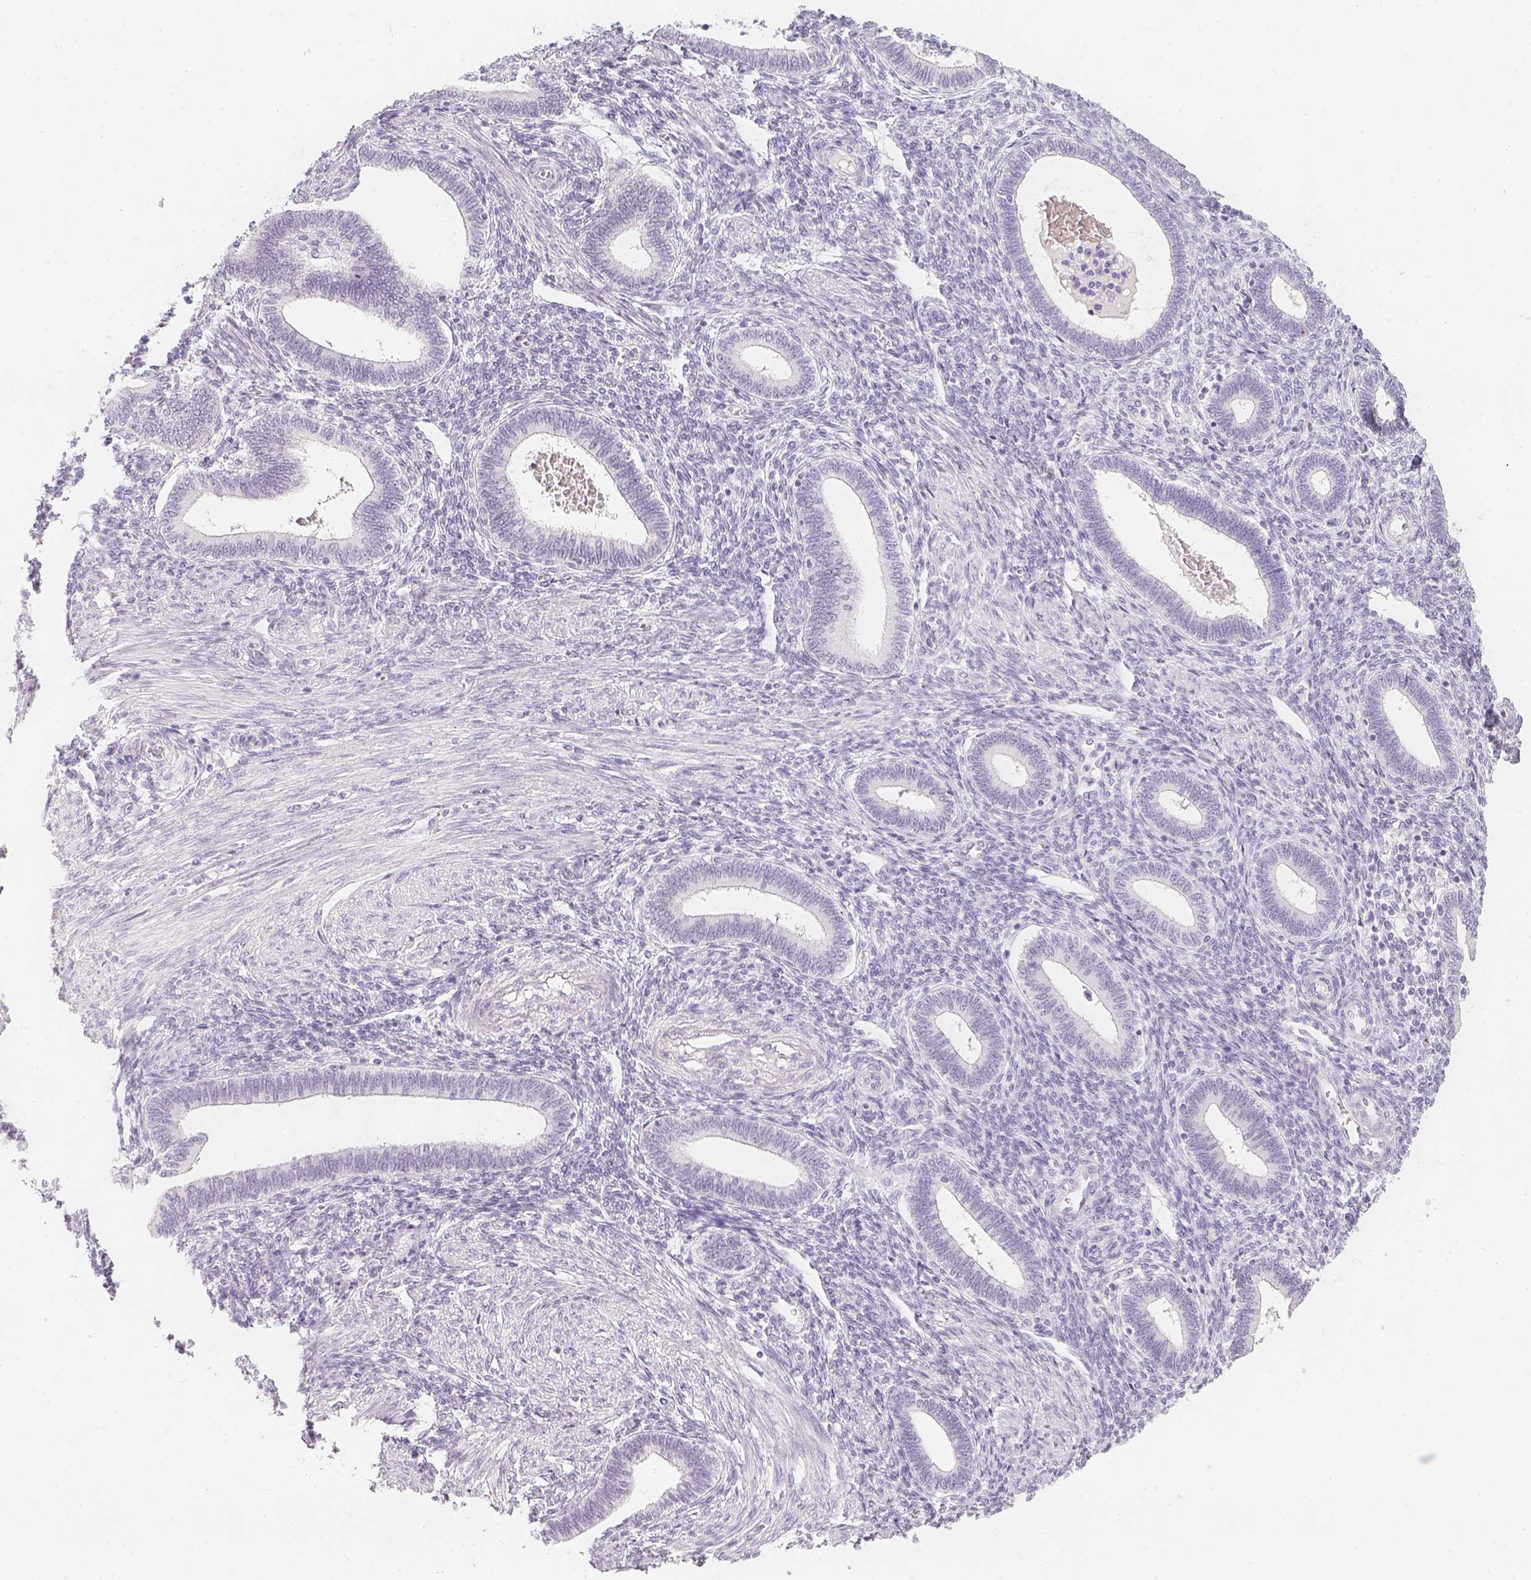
{"staining": {"intensity": "negative", "quantity": "none", "location": "none"}, "tissue": "endometrium", "cell_type": "Cells in endometrial stroma", "image_type": "normal", "snomed": [{"axis": "morphology", "description": "Normal tissue, NOS"}, {"axis": "topography", "description": "Endometrium"}], "caption": "Immunohistochemistry micrograph of unremarkable human endometrium stained for a protein (brown), which reveals no positivity in cells in endometrial stroma.", "gene": "SLC18A1", "patient": {"sex": "female", "age": 42}}